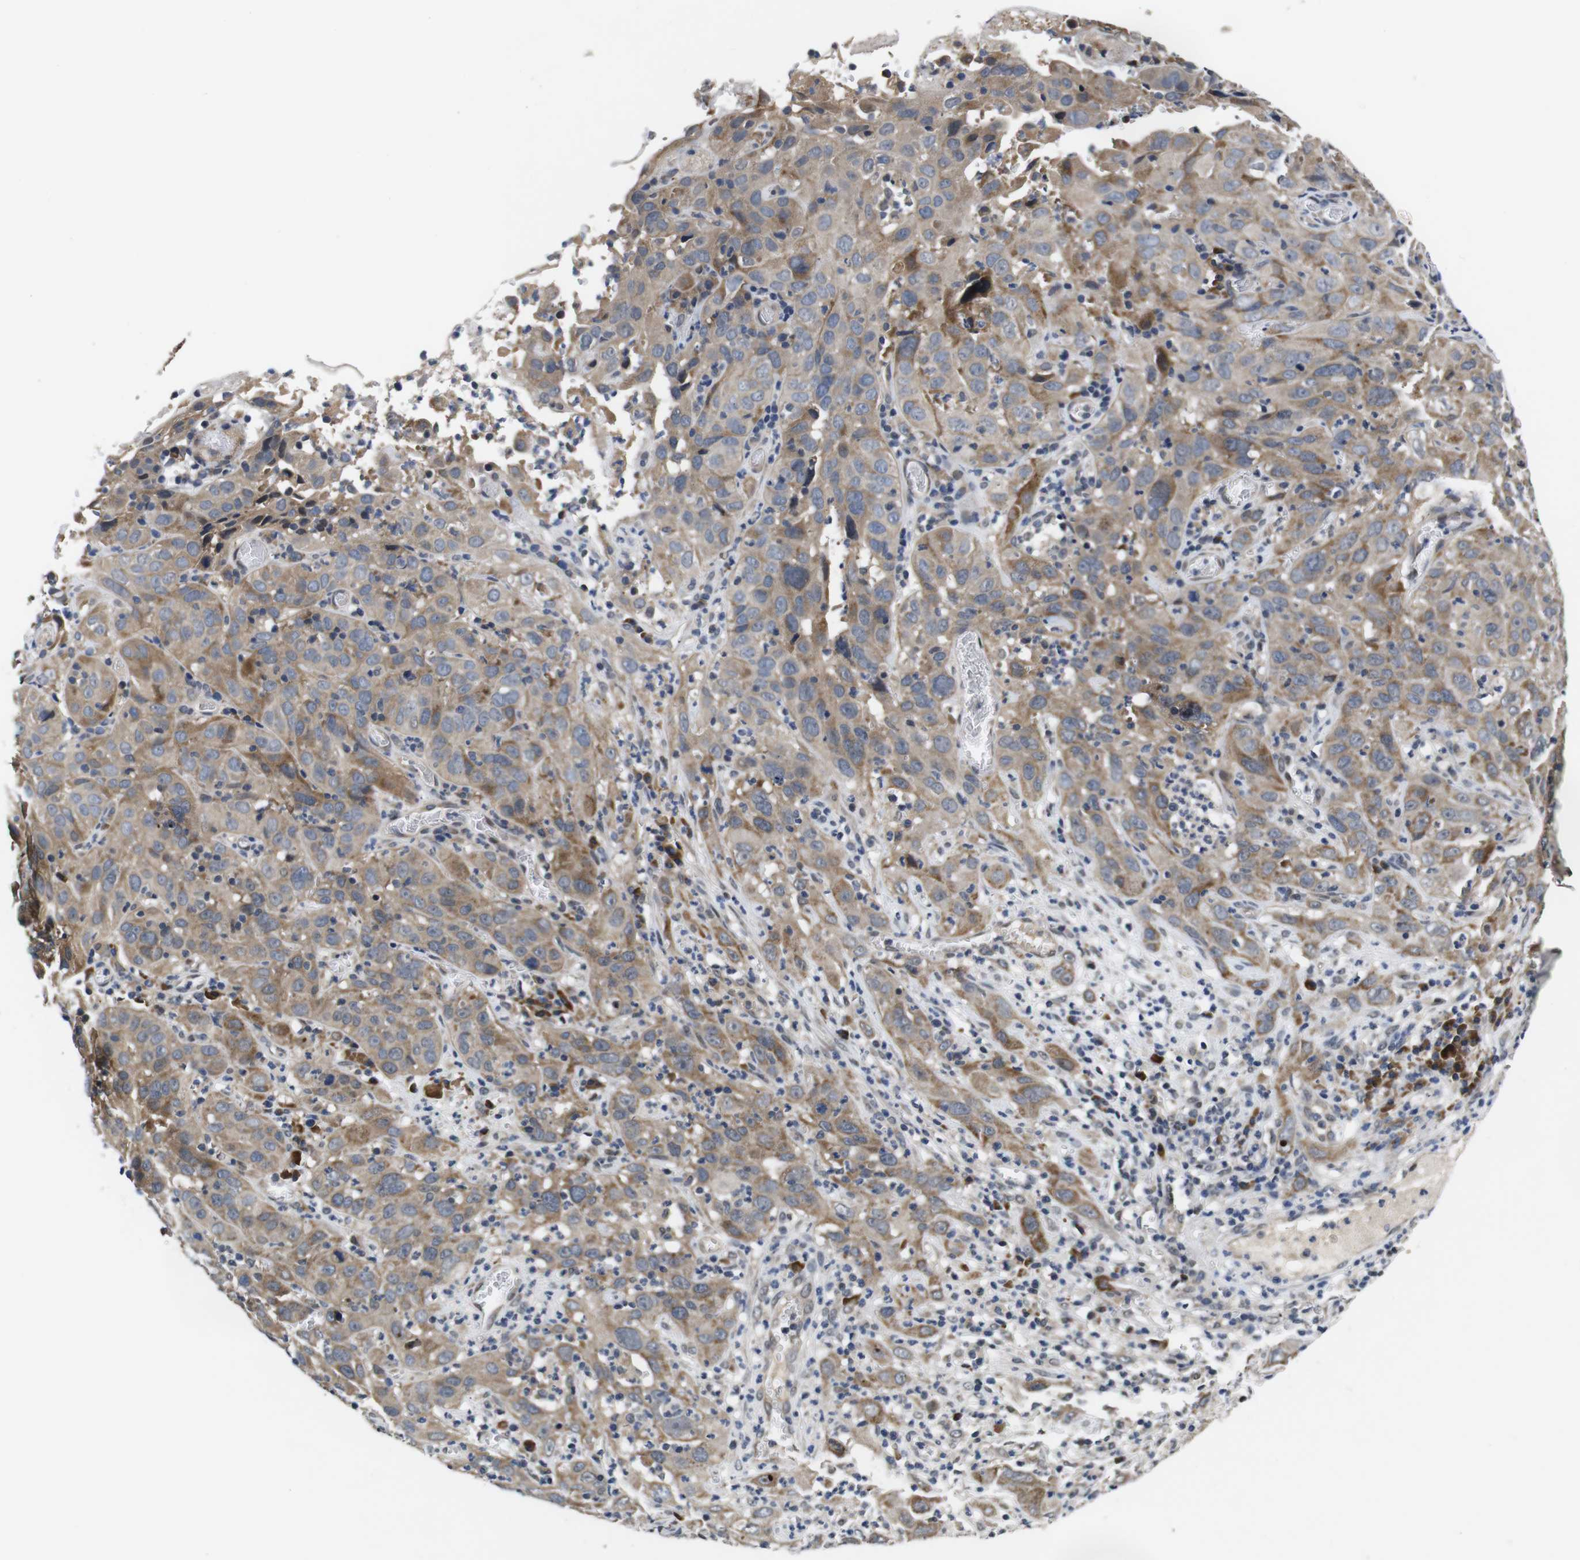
{"staining": {"intensity": "moderate", "quantity": ">75%", "location": "cytoplasmic/membranous"}, "tissue": "cervical cancer", "cell_type": "Tumor cells", "image_type": "cancer", "snomed": [{"axis": "morphology", "description": "Squamous cell carcinoma, NOS"}, {"axis": "topography", "description": "Cervix"}], "caption": "Immunohistochemical staining of human cervical squamous cell carcinoma reveals medium levels of moderate cytoplasmic/membranous positivity in about >75% of tumor cells.", "gene": "ZBTB46", "patient": {"sex": "female", "age": 32}}